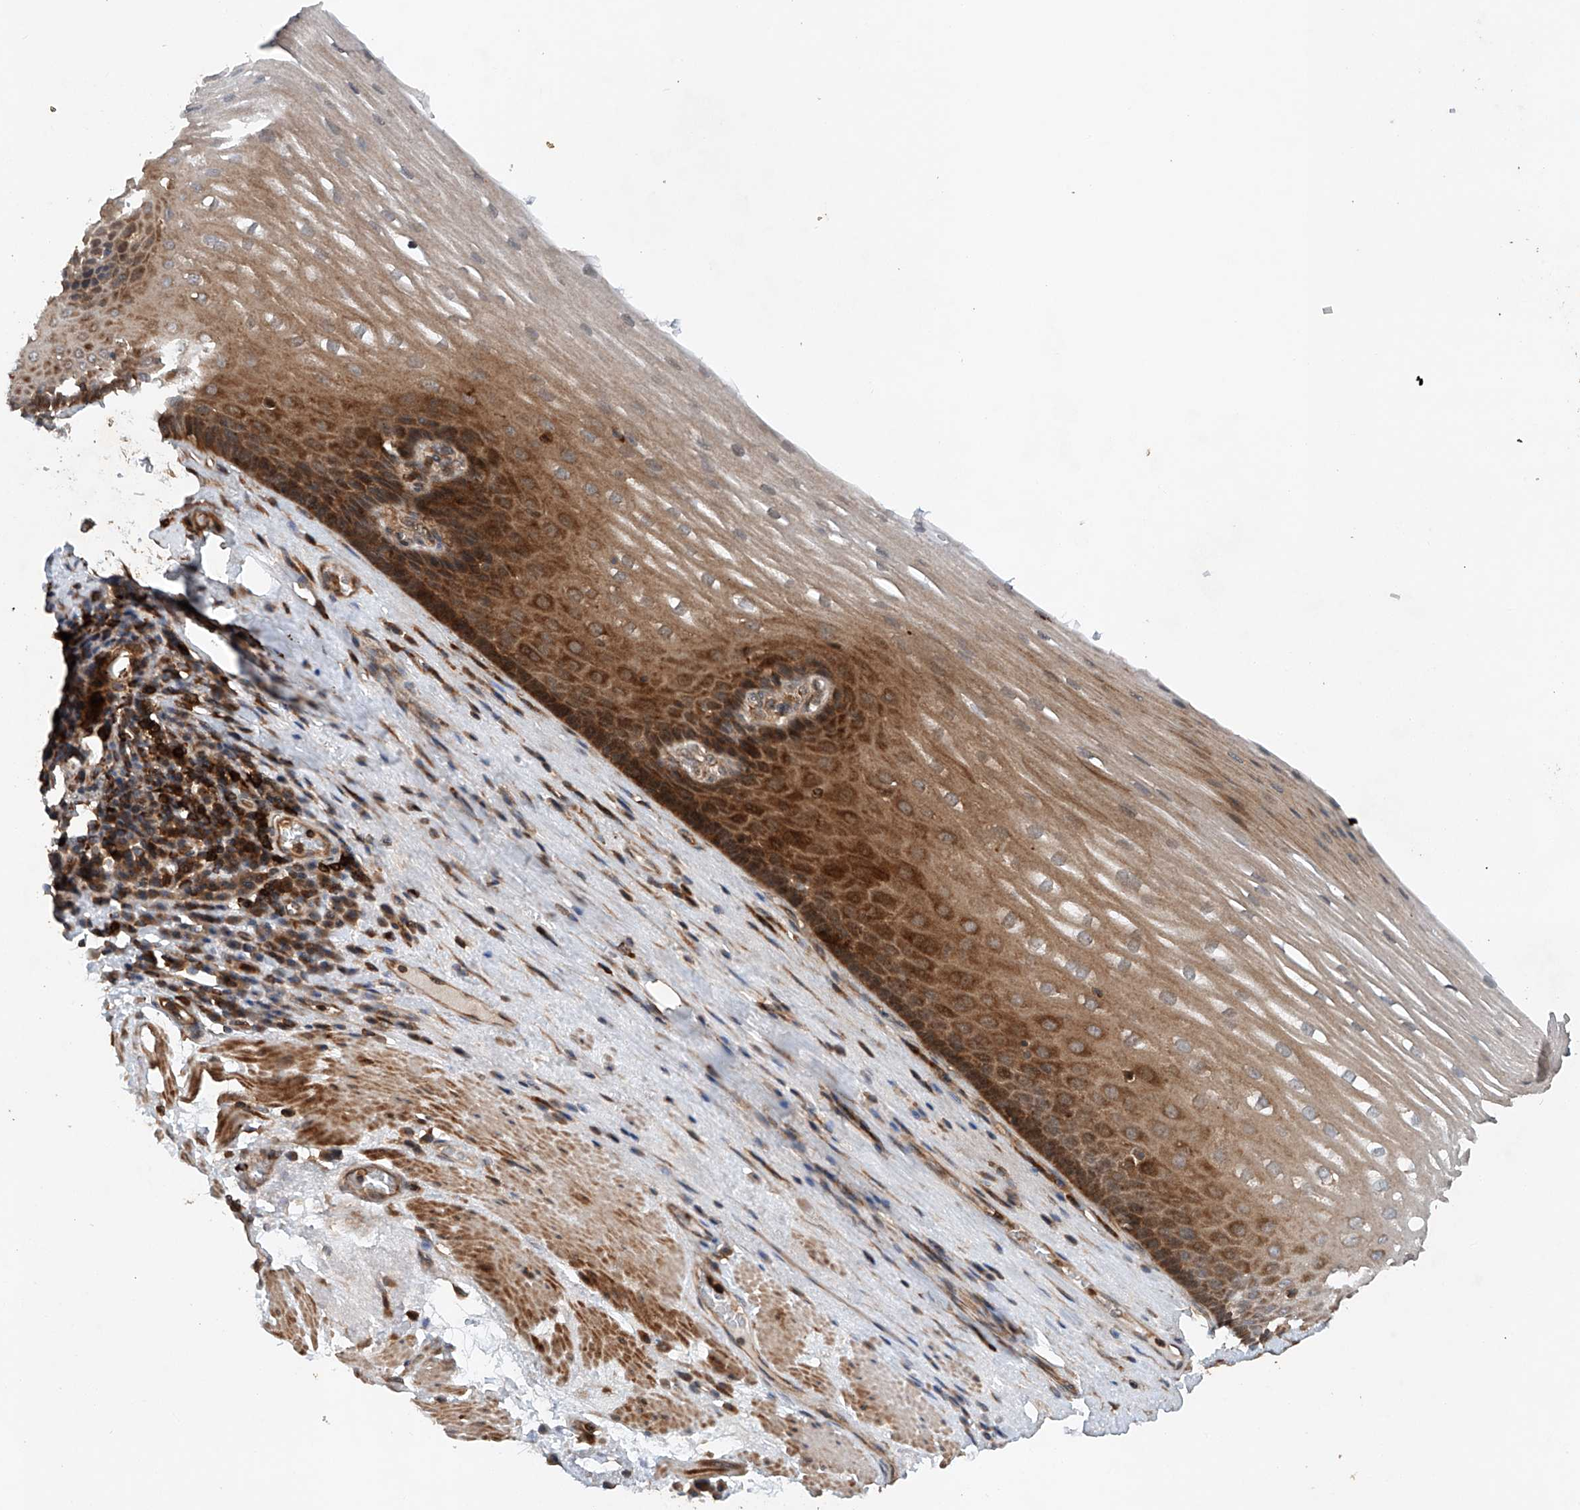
{"staining": {"intensity": "strong", "quantity": ">75%", "location": "cytoplasmic/membranous"}, "tissue": "esophagus", "cell_type": "Squamous epithelial cells", "image_type": "normal", "snomed": [{"axis": "morphology", "description": "Normal tissue, NOS"}, {"axis": "topography", "description": "Esophagus"}], "caption": "The micrograph reveals immunohistochemical staining of benign esophagus. There is strong cytoplasmic/membranous staining is appreciated in approximately >75% of squamous epithelial cells. The protein is stained brown, and the nuclei are stained in blue (DAB IHC with brightfield microscopy, high magnification).", "gene": "CEP85L", "patient": {"sex": "male", "age": 62}}